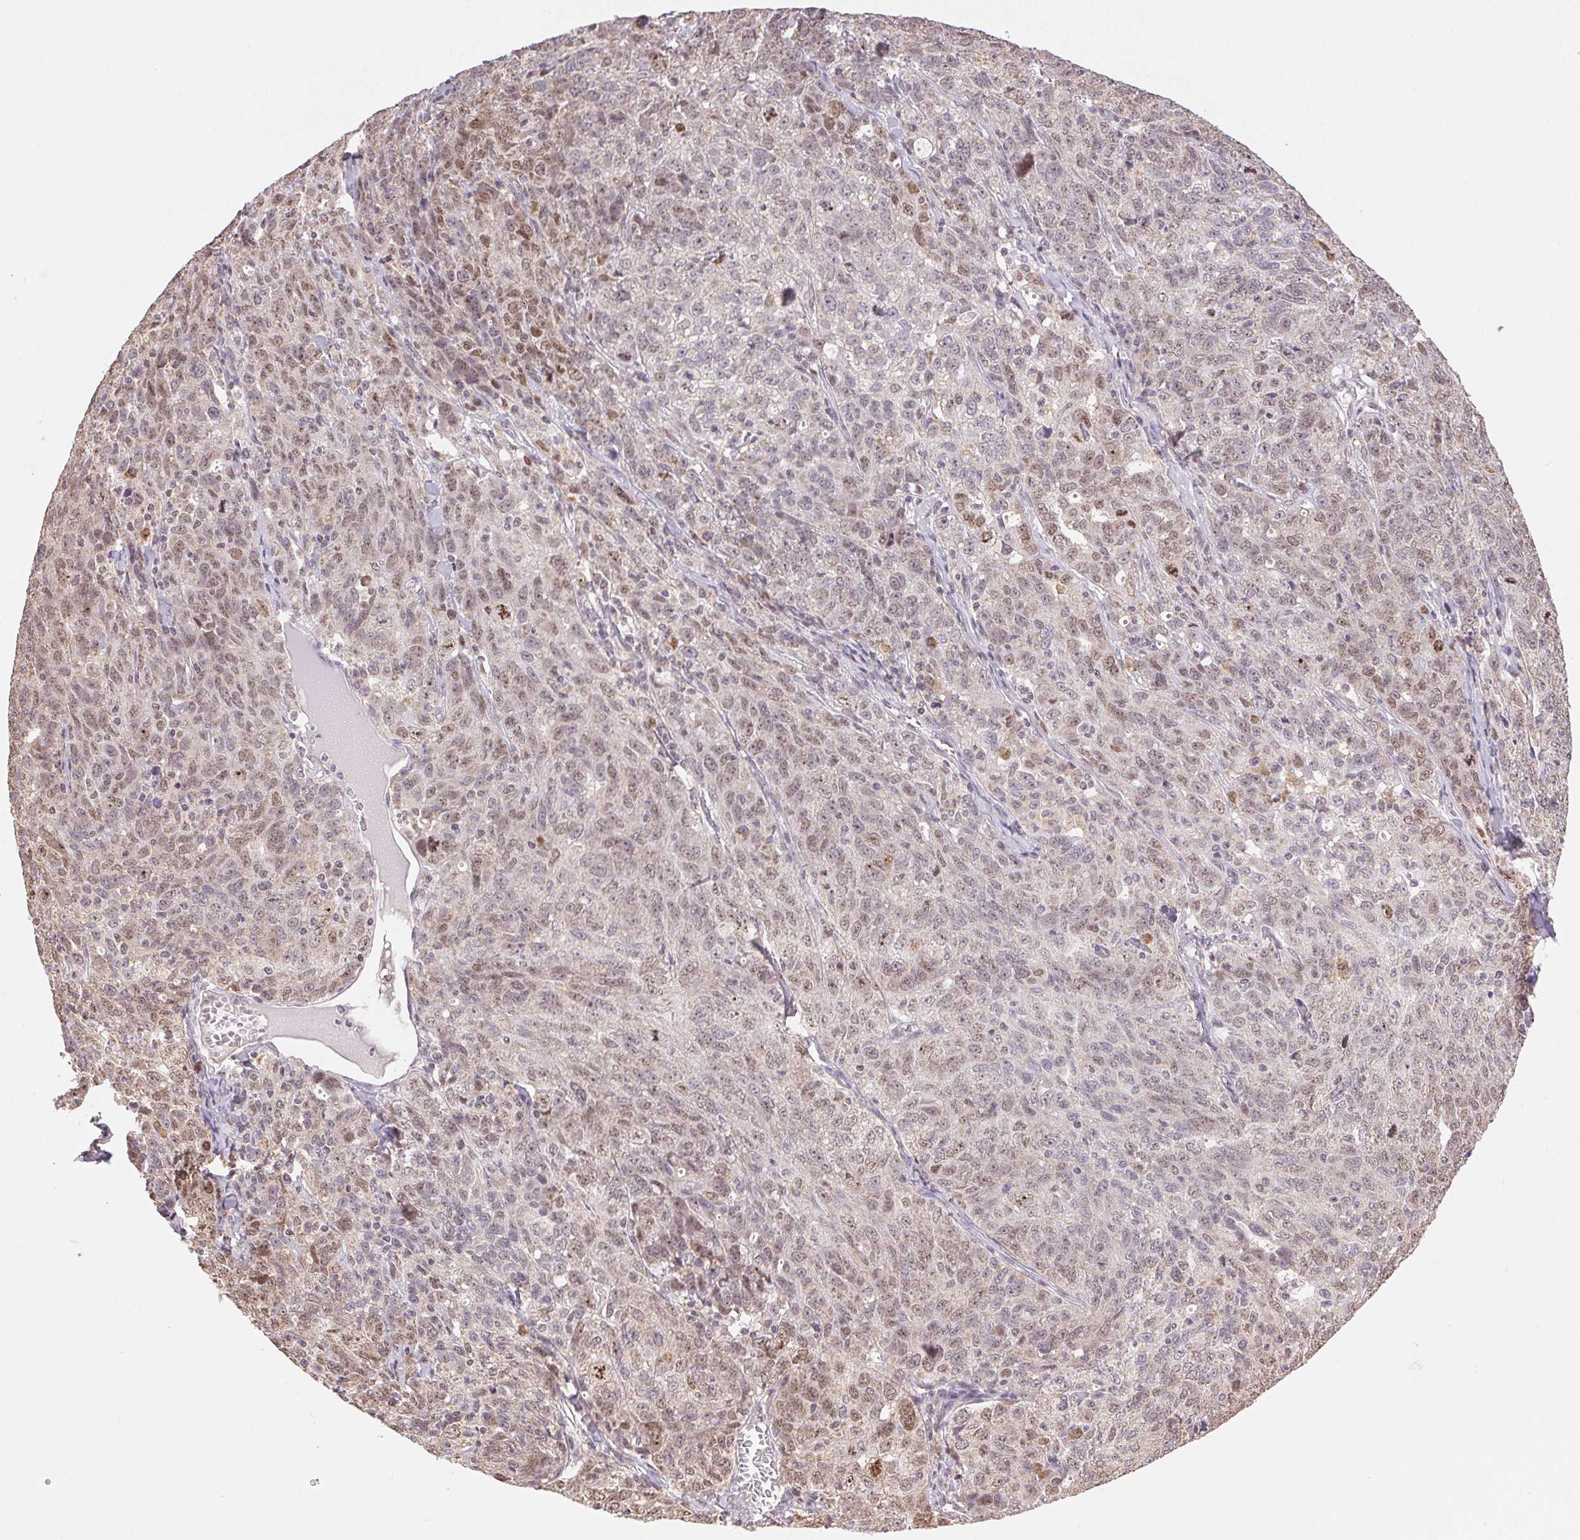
{"staining": {"intensity": "weak", "quantity": "25%-75%", "location": "cytoplasmic/membranous,nuclear"}, "tissue": "ovarian cancer", "cell_type": "Tumor cells", "image_type": "cancer", "snomed": [{"axis": "morphology", "description": "Cystadenocarcinoma, serous, NOS"}, {"axis": "topography", "description": "Ovary"}], "caption": "Immunohistochemical staining of human ovarian cancer exhibits low levels of weak cytoplasmic/membranous and nuclear staining in about 25%-75% of tumor cells.", "gene": "PIWIL4", "patient": {"sex": "female", "age": 71}}